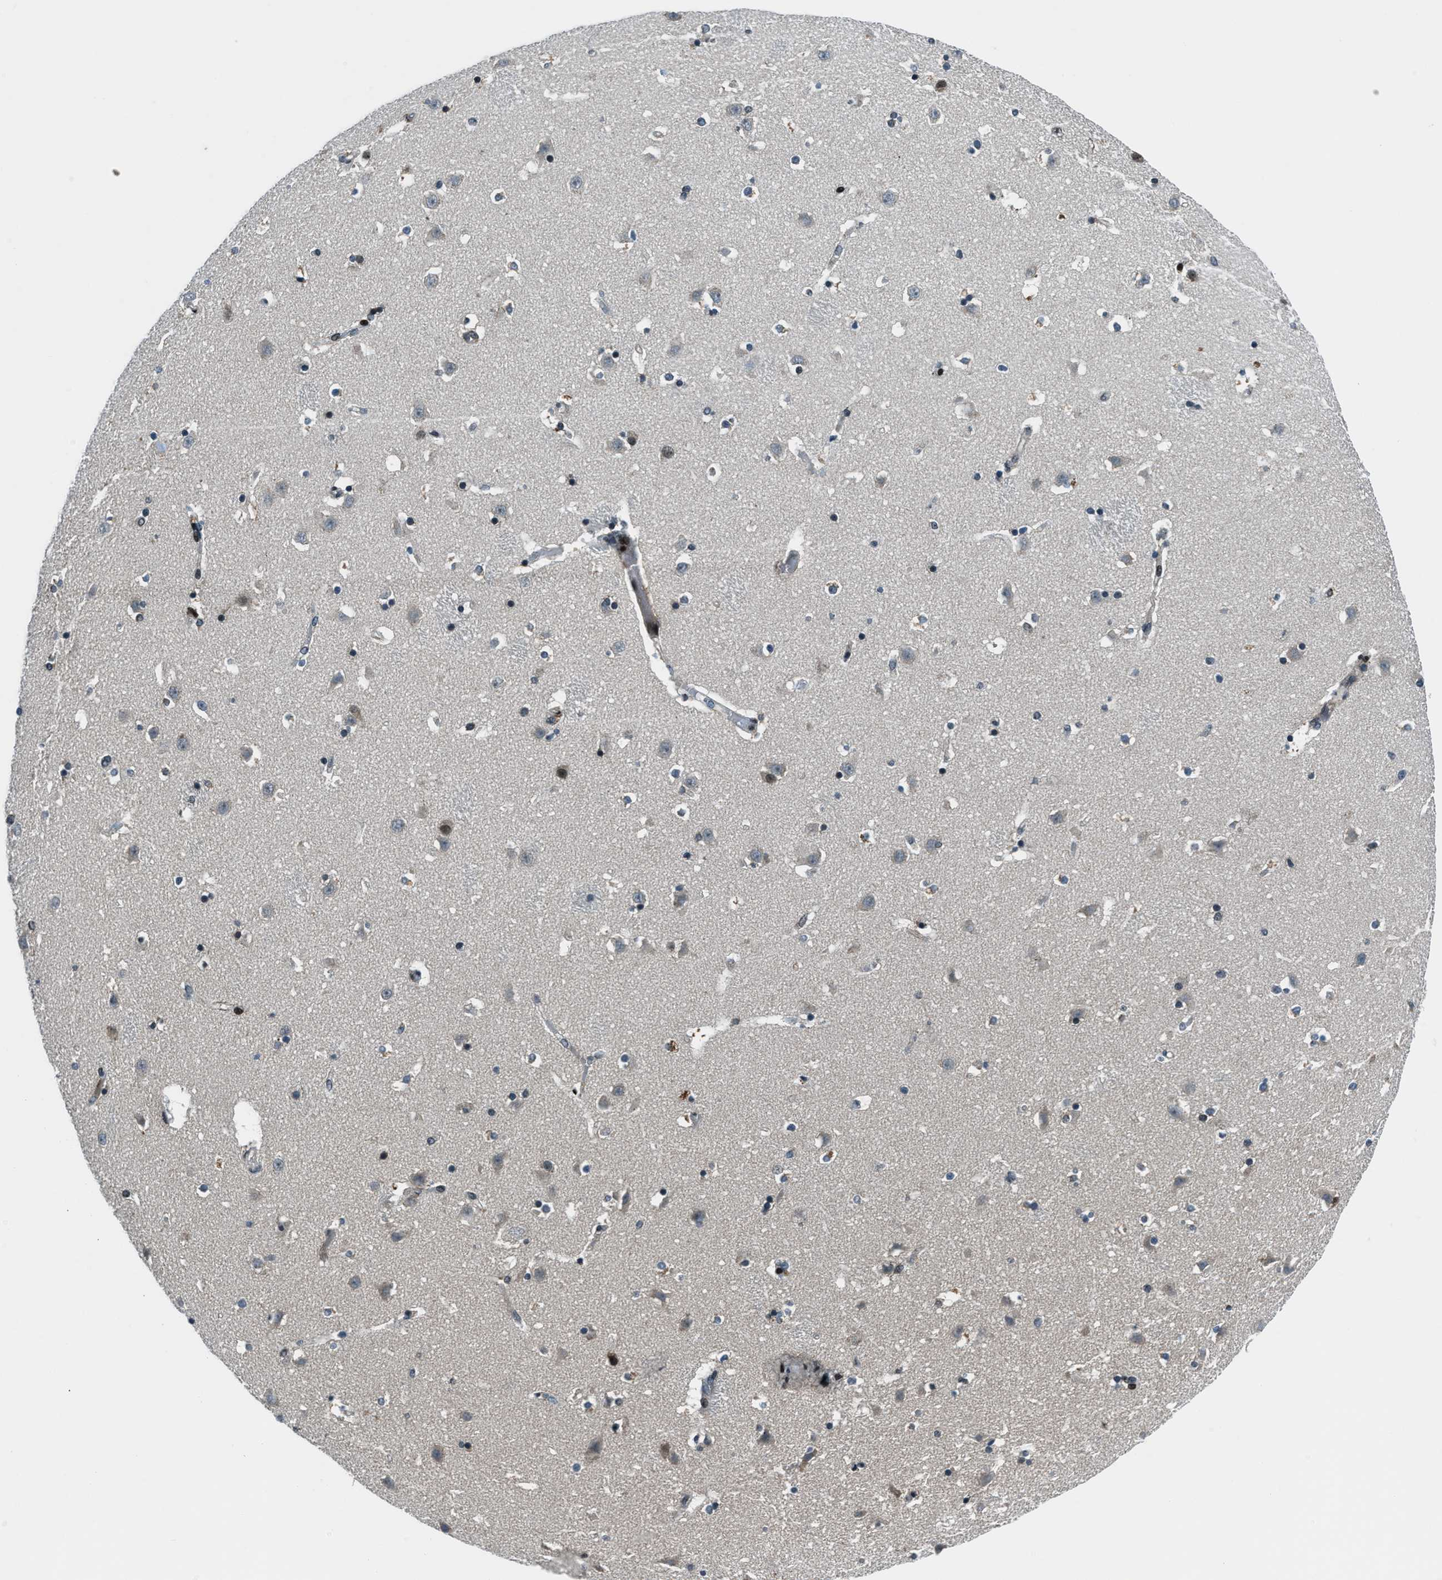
{"staining": {"intensity": "moderate", "quantity": "<25%", "location": "cytoplasmic/membranous"}, "tissue": "caudate", "cell_type": "Glial cells", "image_type": "normal", "snomed": [{"axis": "morphology", "description": "Normal tissue, NOS"}, {"axis": "topography", "description": "Lateral ventricle wall"}], "caption": "Immunohistochemistry (IHC) (DAB (3,3'-diaminobenzidine)) staining of unremarkable caudate exhibits moderate cytoplasmic/membranous protein expression in about <25% of glial cells.", "gene": "ACTL9", "patient": {"sex": "male", "age": 45}}